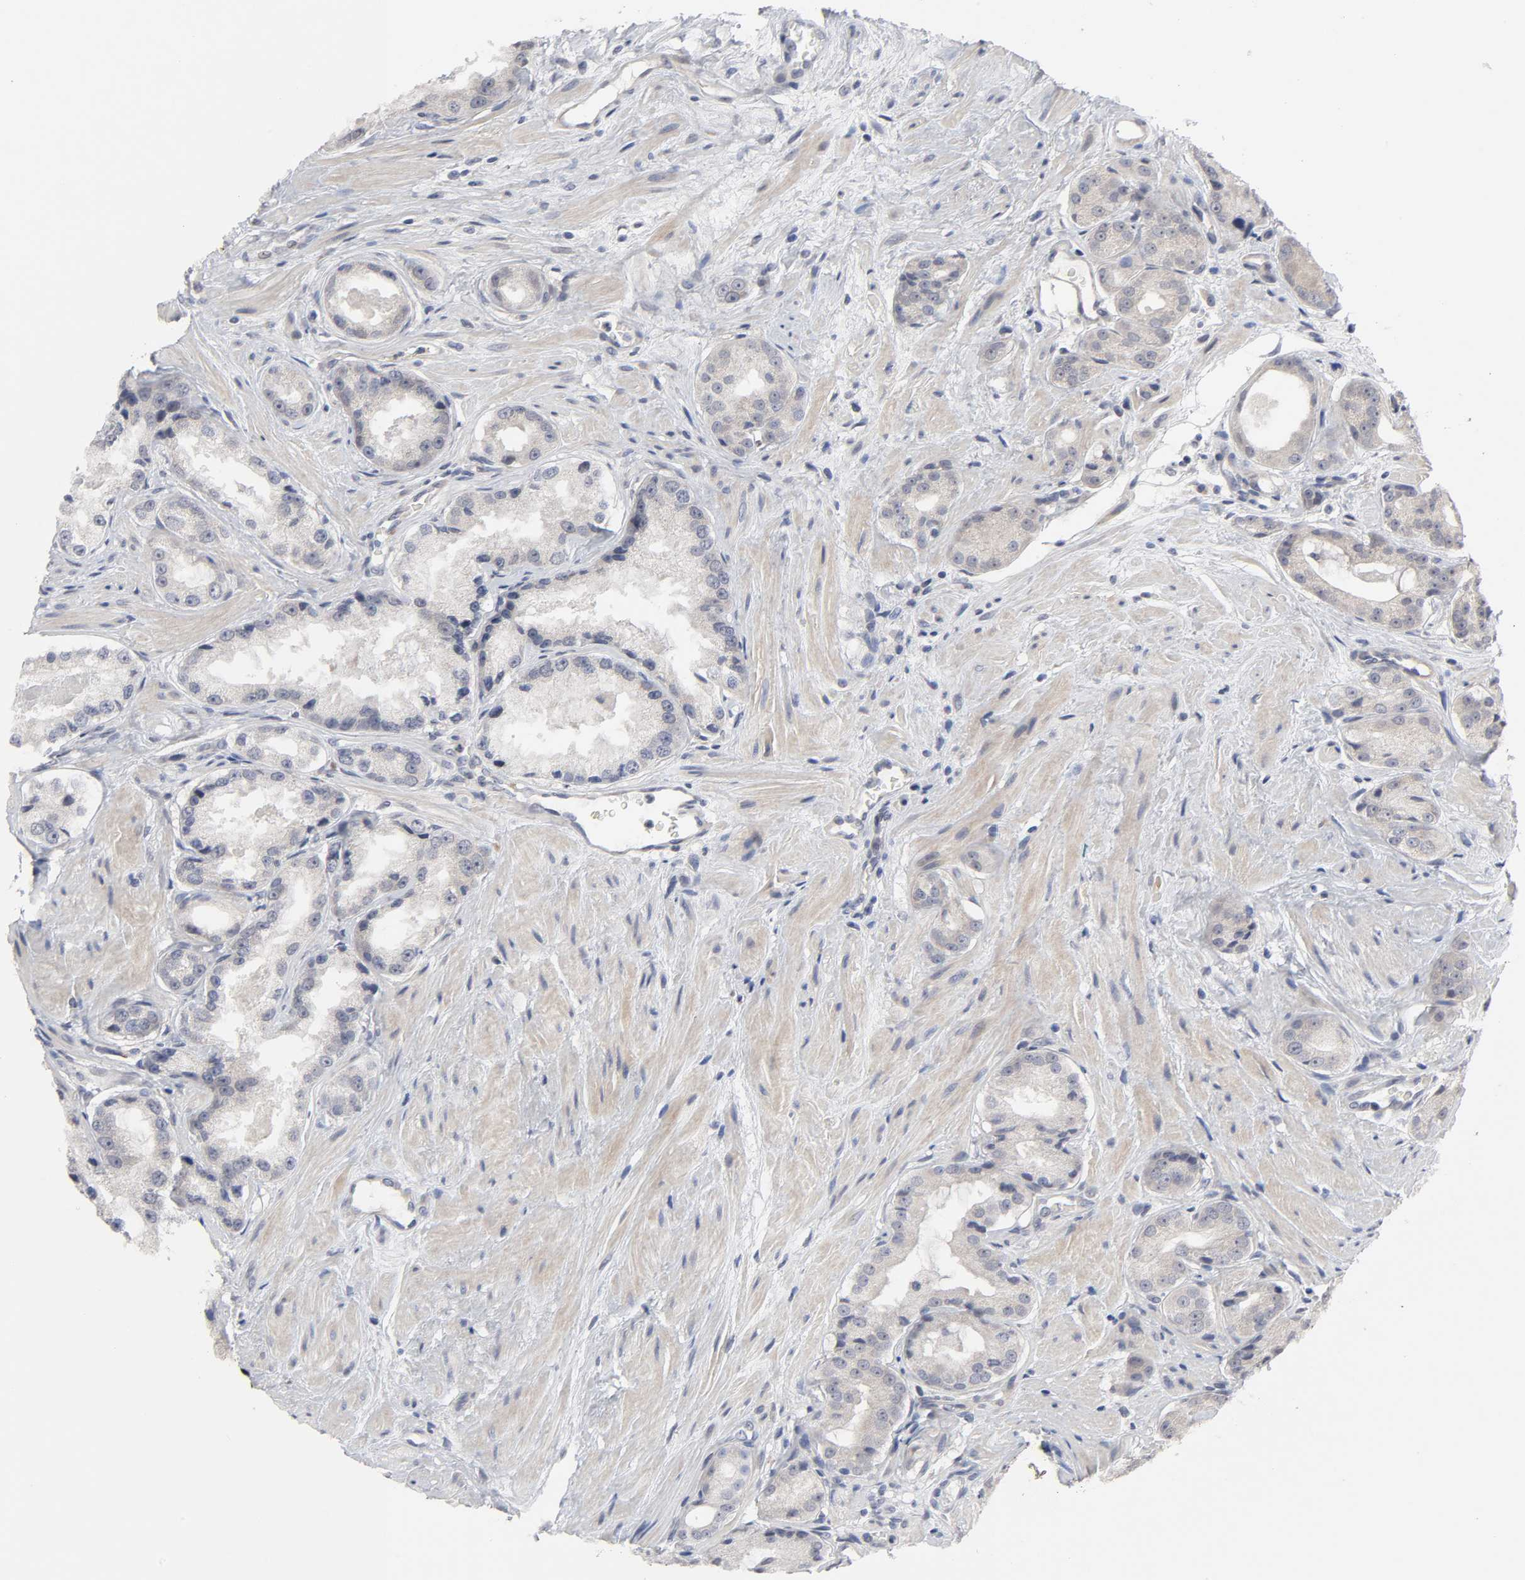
{"staining": {"intensity": "weak", "quantity": "25%-75%", "location": "cytoplasmic/membranous"}, "tissue": "prostate cancer", "cell_type": "Tumor cells", "image_type": "cancer", "snomed": [{"axis": "morphology", "description": "Adenocarcinoma, Medium grade"}, {"axis": "topography", "description": "Prostate"}], "caption": "IHC (DAB (3,3'-diaminobenzidine)) staining of human prostate cancer (adenocarcinoma (medium-grade)) shows weak cytoplasmic/membranous protein expression in about 25%-75% of tumor cells. (Brightfield microscopy of DAB IHC at high magnification).", "gene": "HNF4A", "patient": {"sex": "male", "age": 60}}